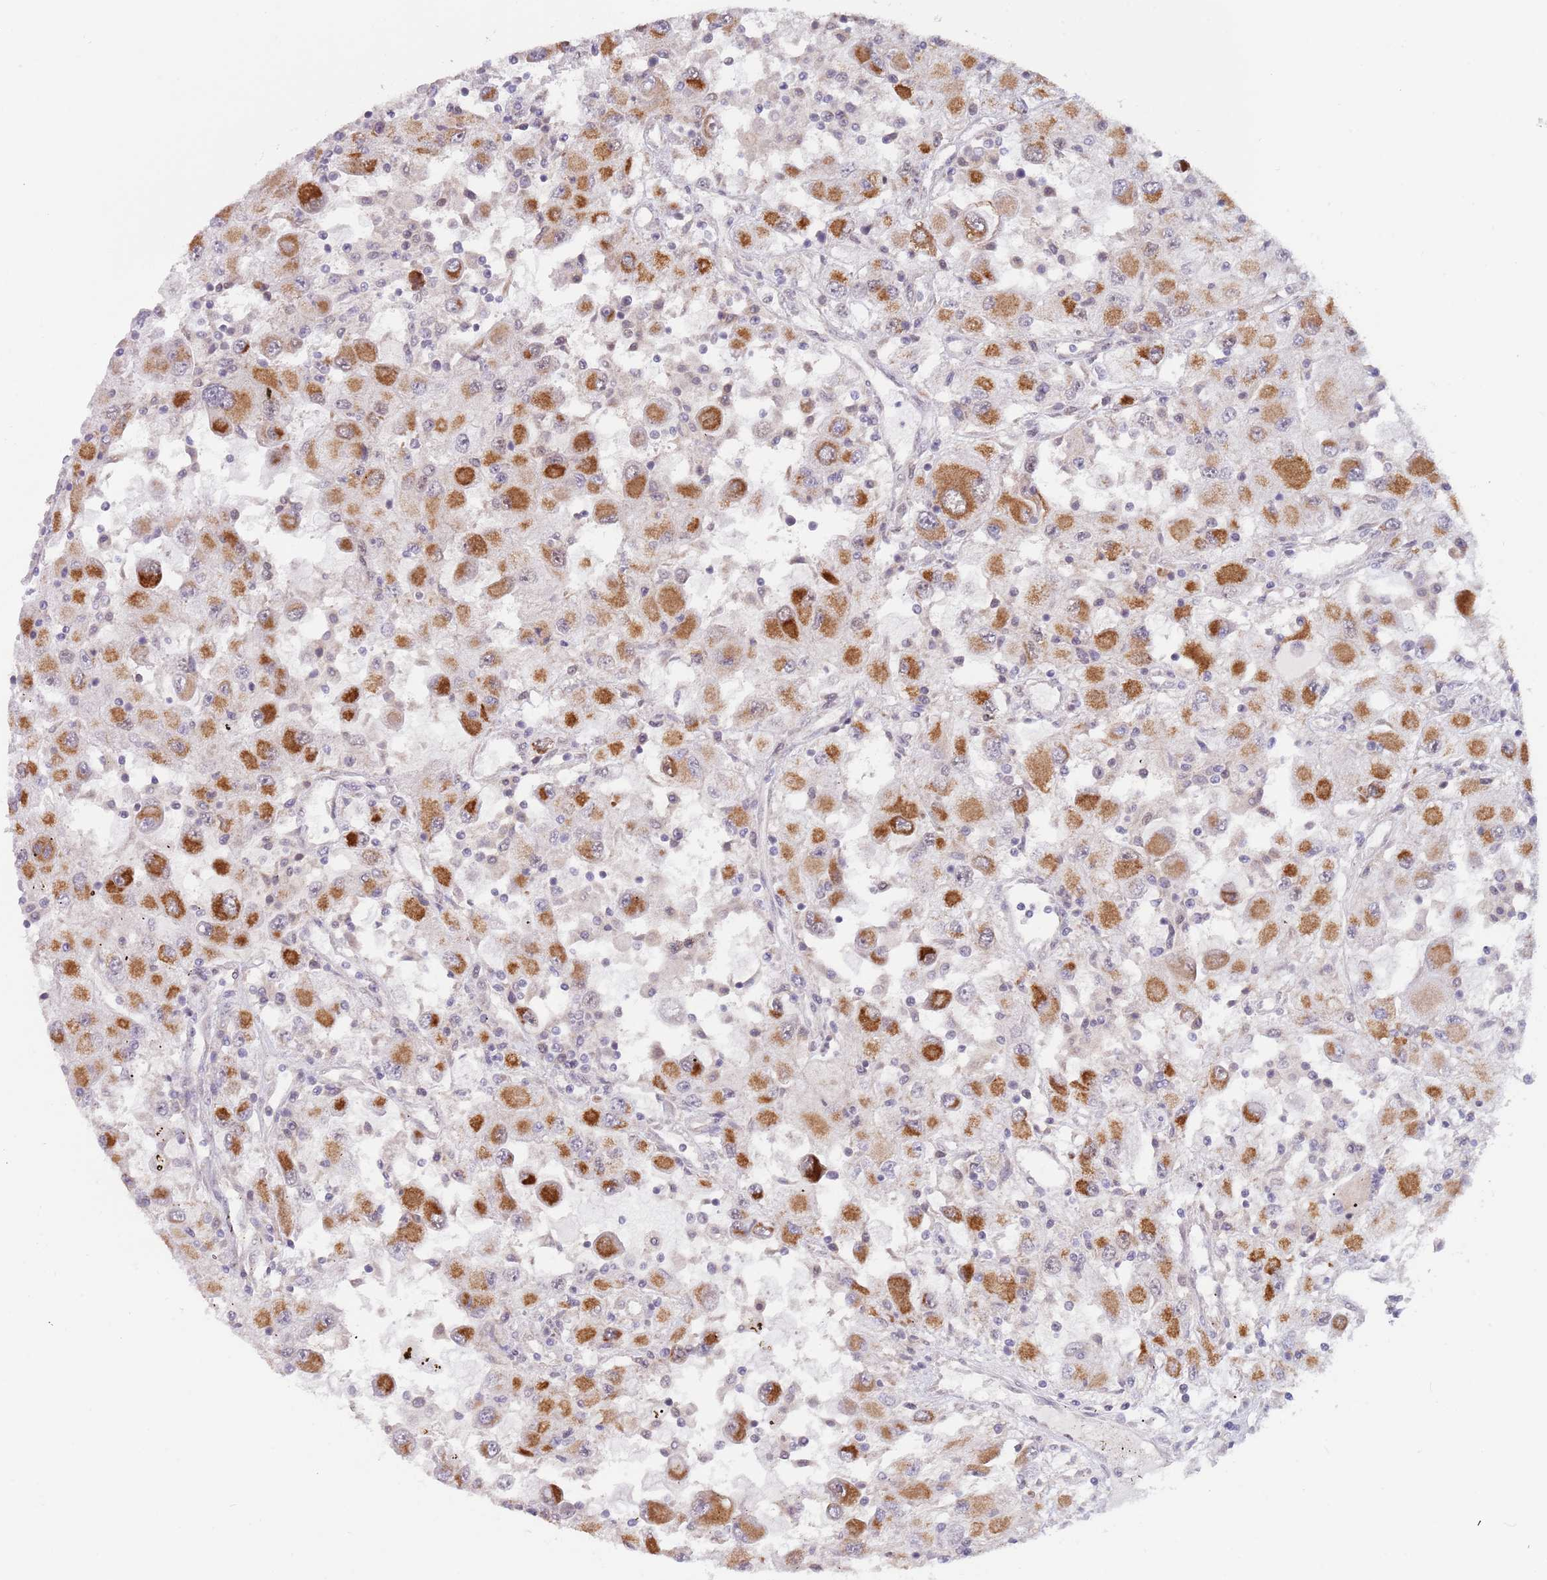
{"staining": {"intensity": "moderate", "quantity": ">75%", "location": "cytoplasmic/membranous"}, "tissue": "renal cancer", "cell_type": "Tumor cells", "image_type": "cancer", "snomed": [{"axis": "morphology", "description": "Adenocarcinoma, NOS"}, {"axis": "topography", "description": "Kidney"}], "caption": "A micrograph showing moderate cytoplasmic/membranous expression in approximately >75% of tumor cells in renal cancer, as visualized by brown immunohistochemical staining.", "gene": "UQCC3", "patient": {"sex": "female", "age": 67}}